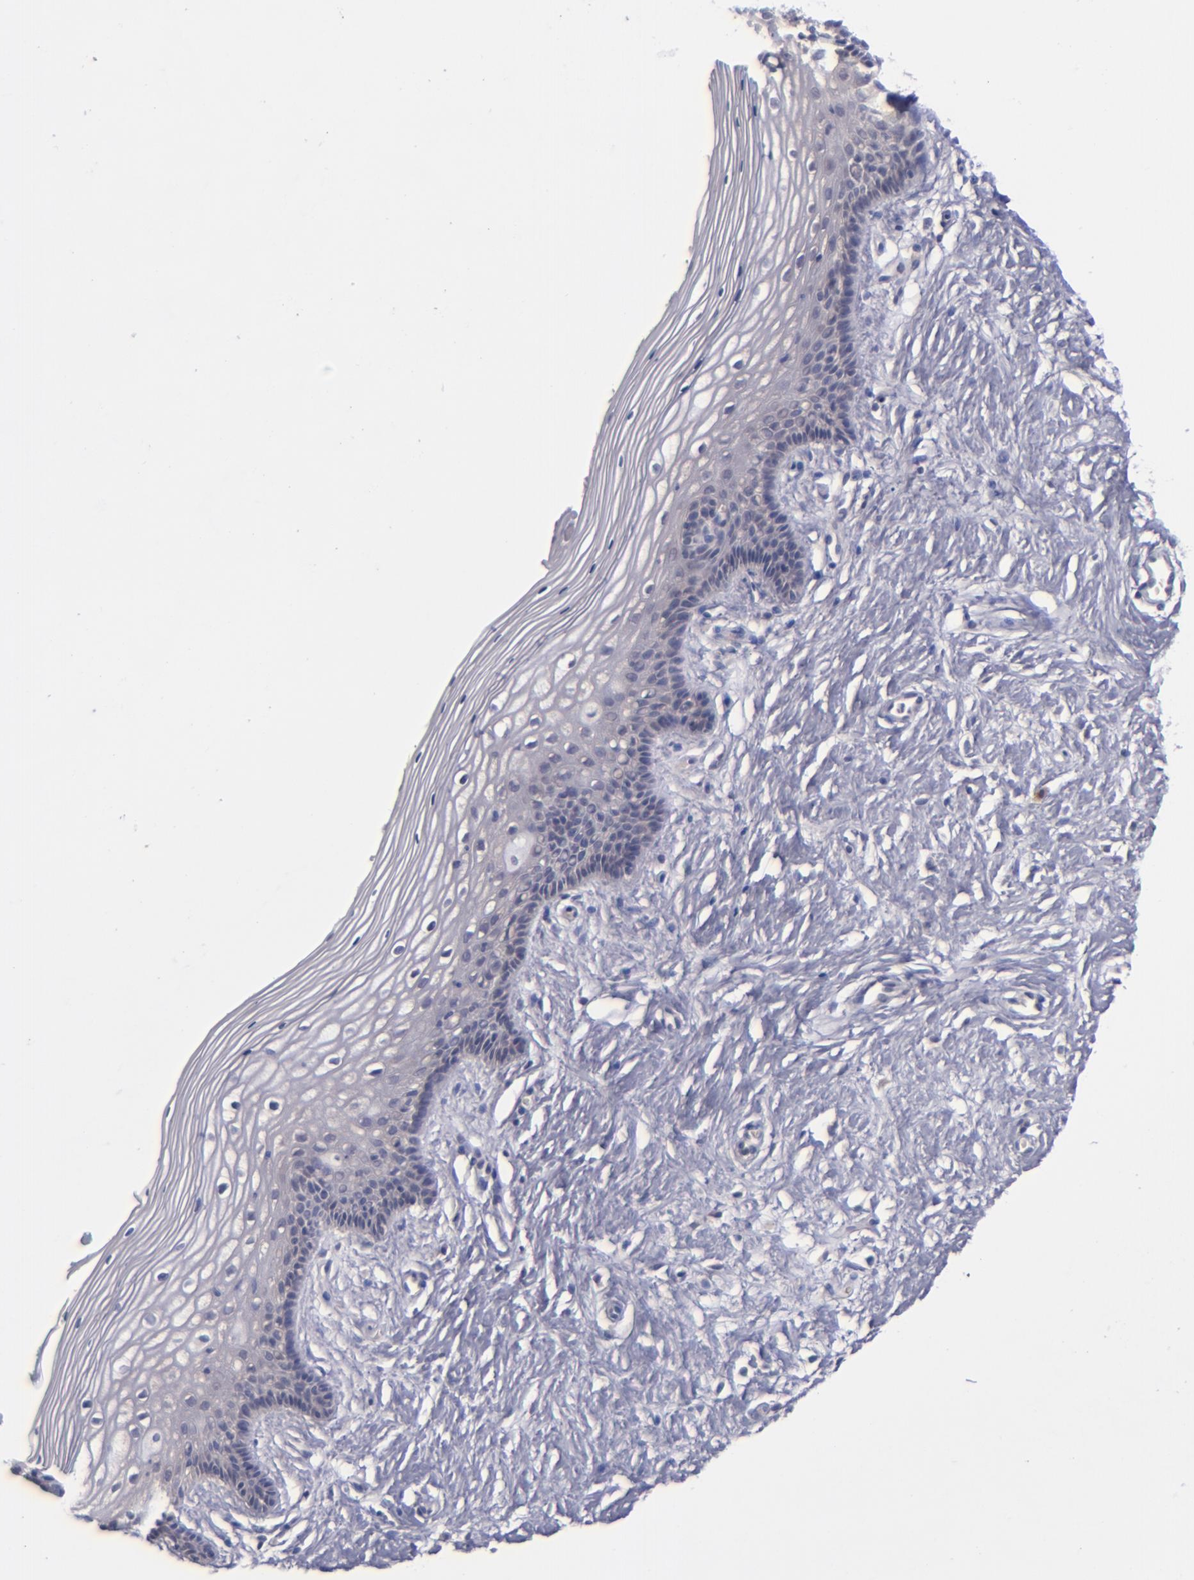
{"staining": {"intensity": "negative", "quantity": "none", "location": "none"}, "tissue": "vagina", "cell_type": "Squamous epithelial cells", "image_type": "normal", "snomed": [{"axis": "morphology", "description": "Normal tissue, NOS"}, {"axis": "topography", "description": "Vagina"}], "caption": "DAB immunohistochemical staining of normal human vagina displays no significant positivity in squamous epithelial cells.", "gene": "TSC2", "patient": {"sex": "female", "age": 46}}